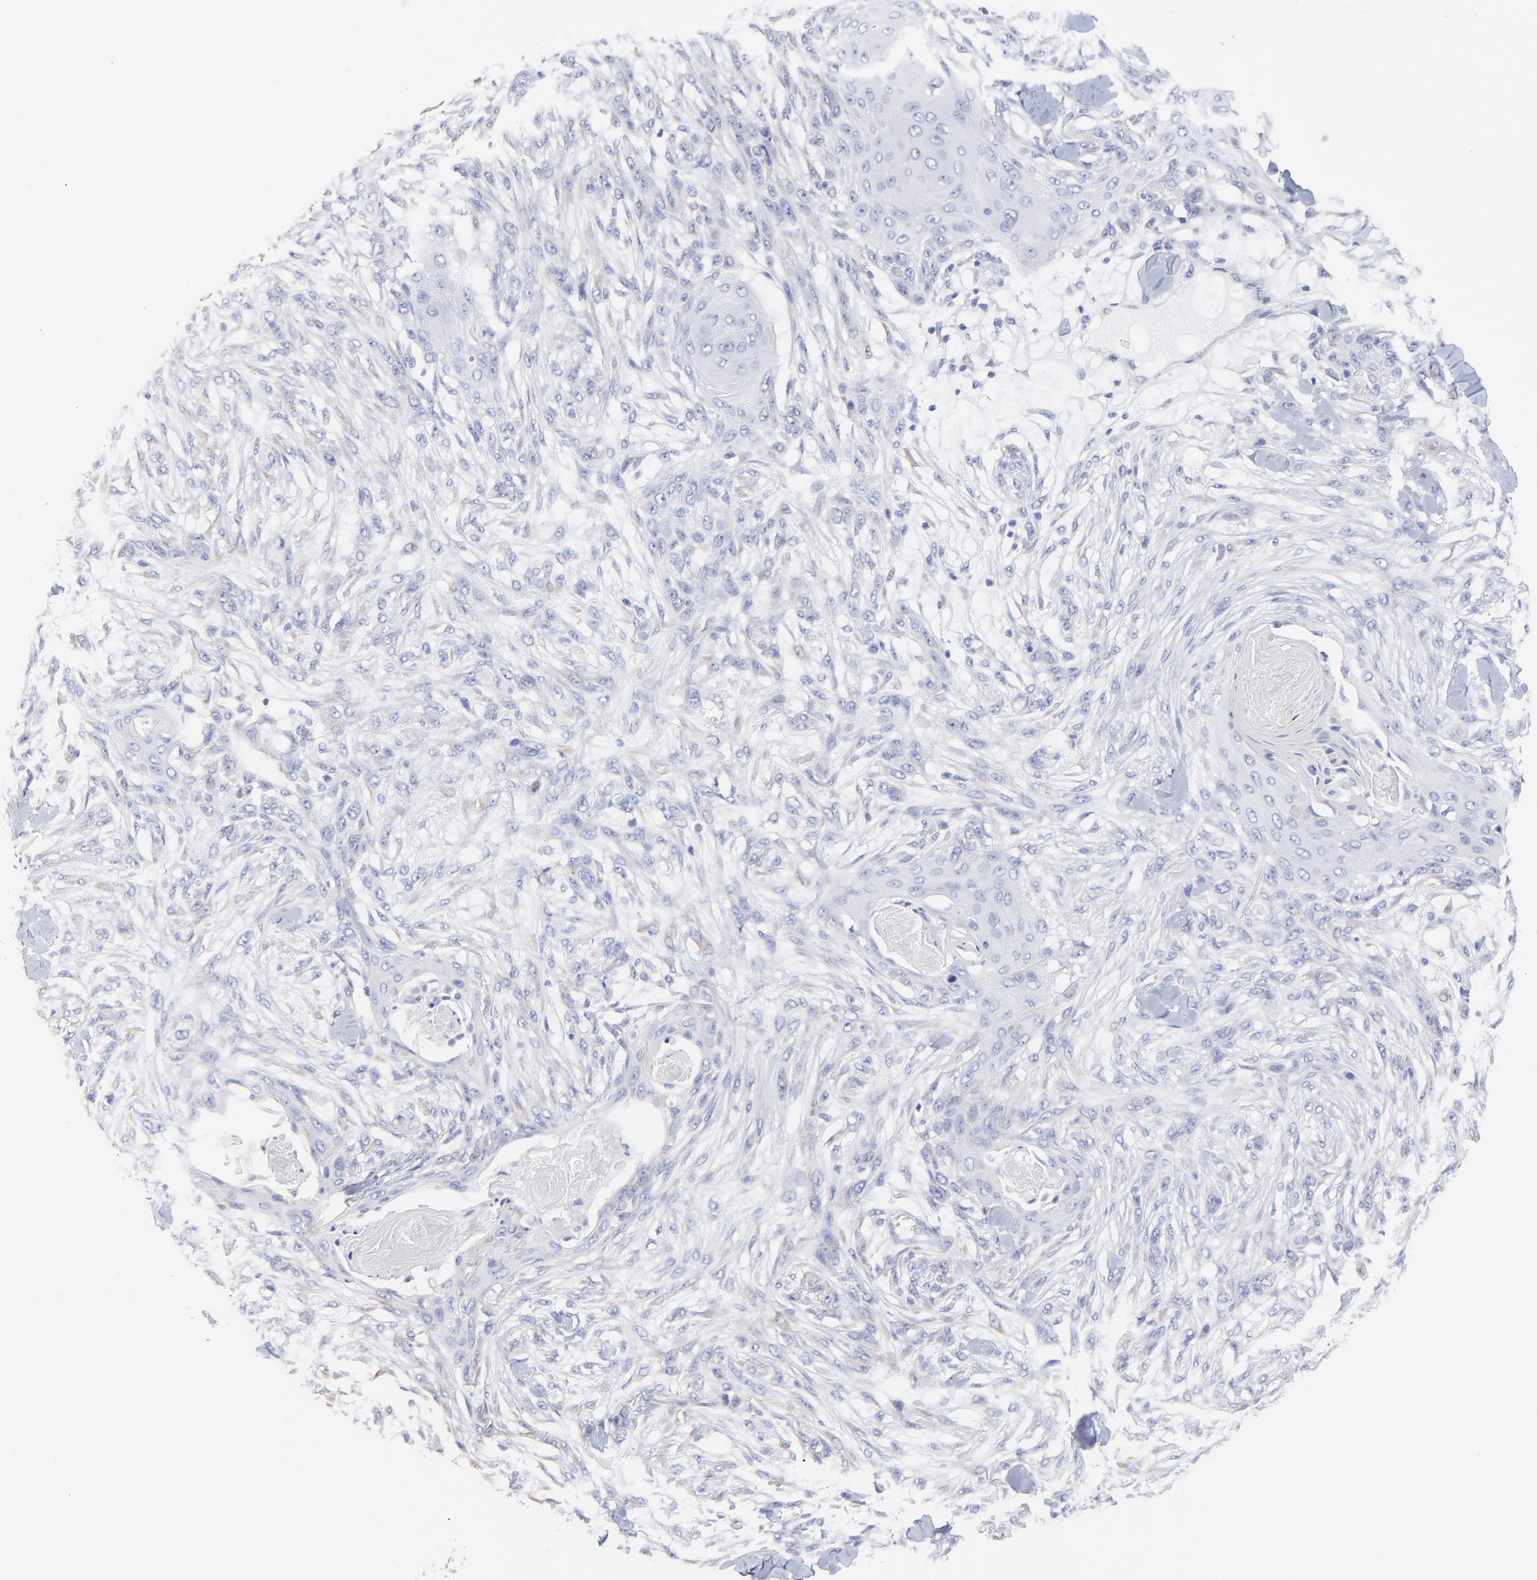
{"staining": {"intensity": "negative", "quantity": "none", "location": "none"}, "tissue": "skin cancer", "cell_type": "Tumor cells", "image_type": "cancer", "snomed": [{"axis": "morphology", "description": "Squamous cell carcinoma, NOS"}, {"axis": "topography", "description": "Skin"}], "caption": "The IHC histopathology image has no significant positivity in tumor cells of skin cancer tissue.", "gene": "DUSP9", "patient": {"sex": "female", "age": 59}}